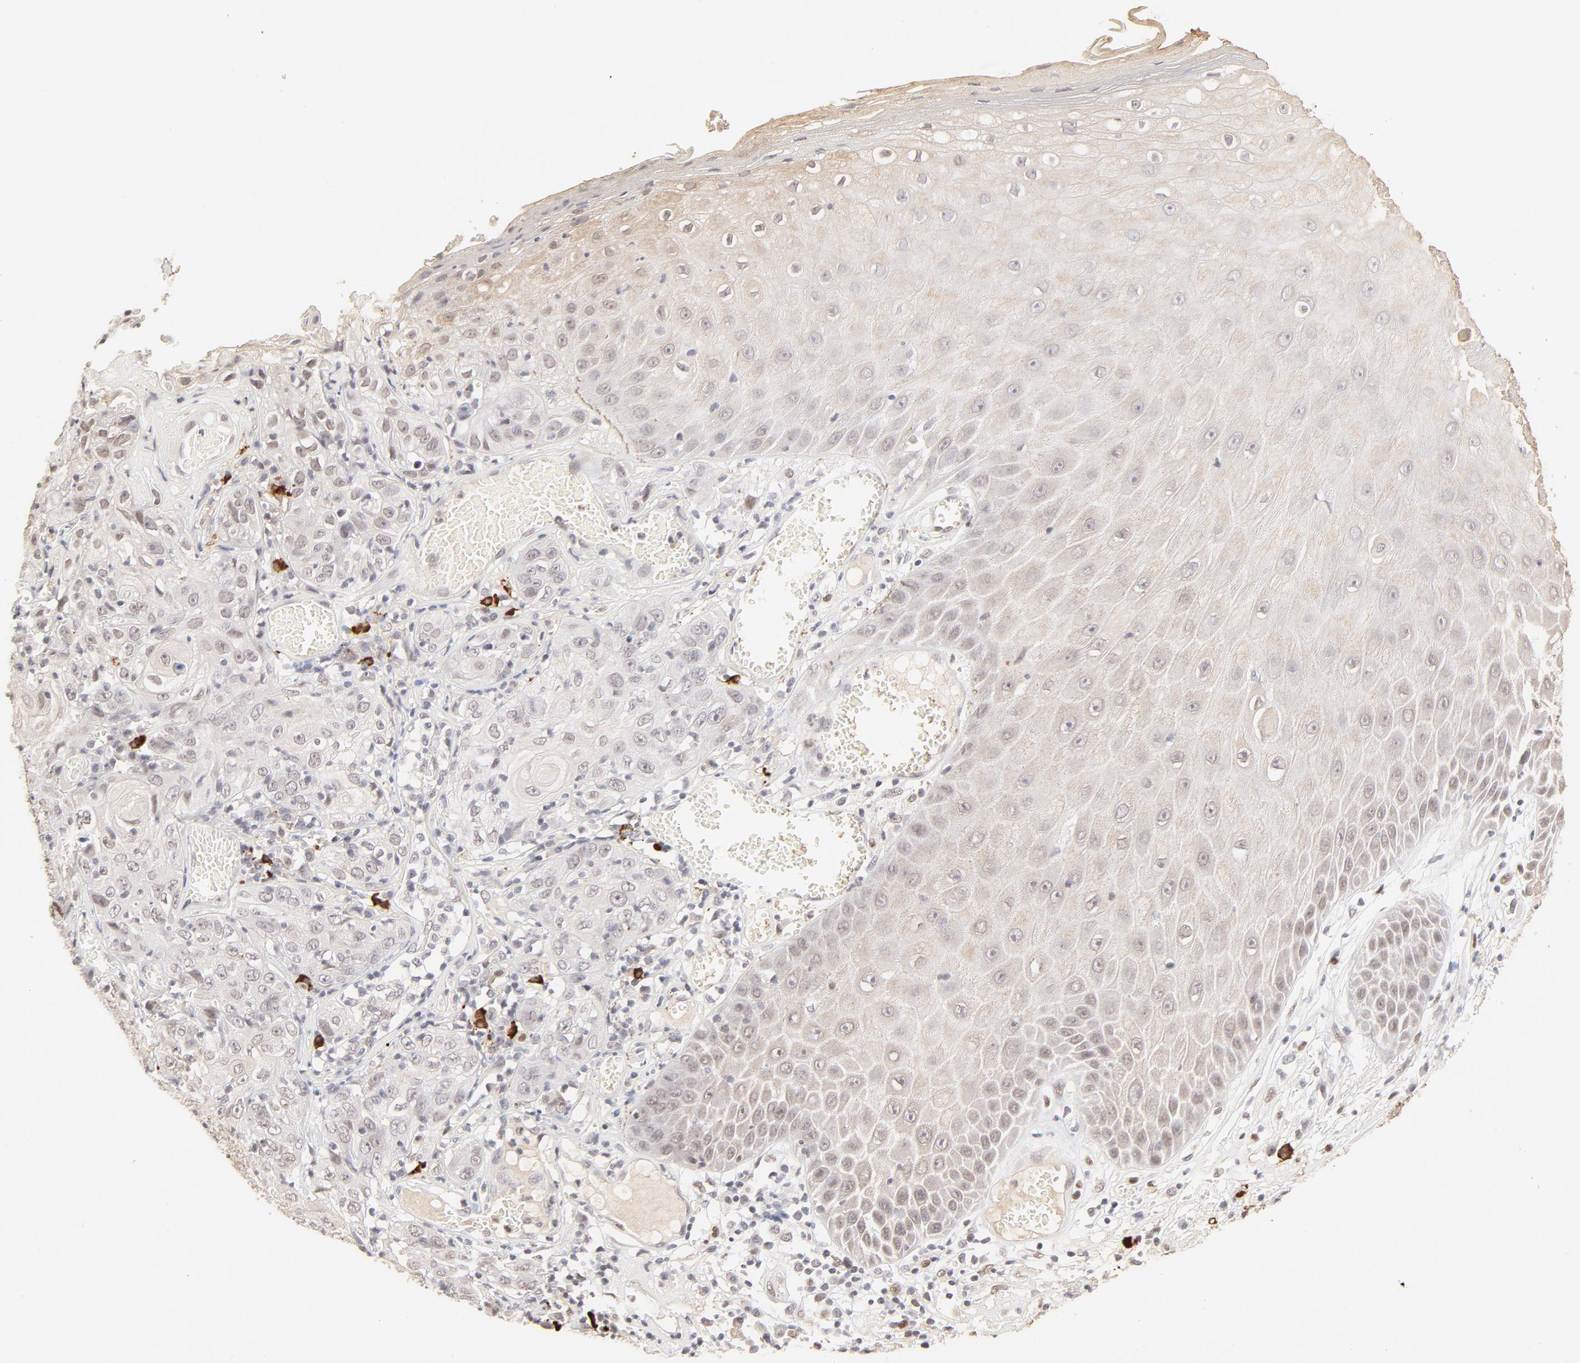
{"staining": {"intensity": "weak", "quantity": "<25%", "location": "nuclear"}, "tissue": "skin cancer", "cell_type": "Tumor cells", "image_type": "cancer", "snomed": [{"axis": "morphology", "description": "Squamous cell carcinoma, NOS"}, {"axis": "topography", "description": "Skin"}], "caption": "An image of skin cancer stained for a protein shows no brown staining in tumor cells. (DAB immunohistochemistry (IHC) with hematoxylin counter stain).", "gene": "PBX3", "patient": {"sex": "male", "age": 65}}